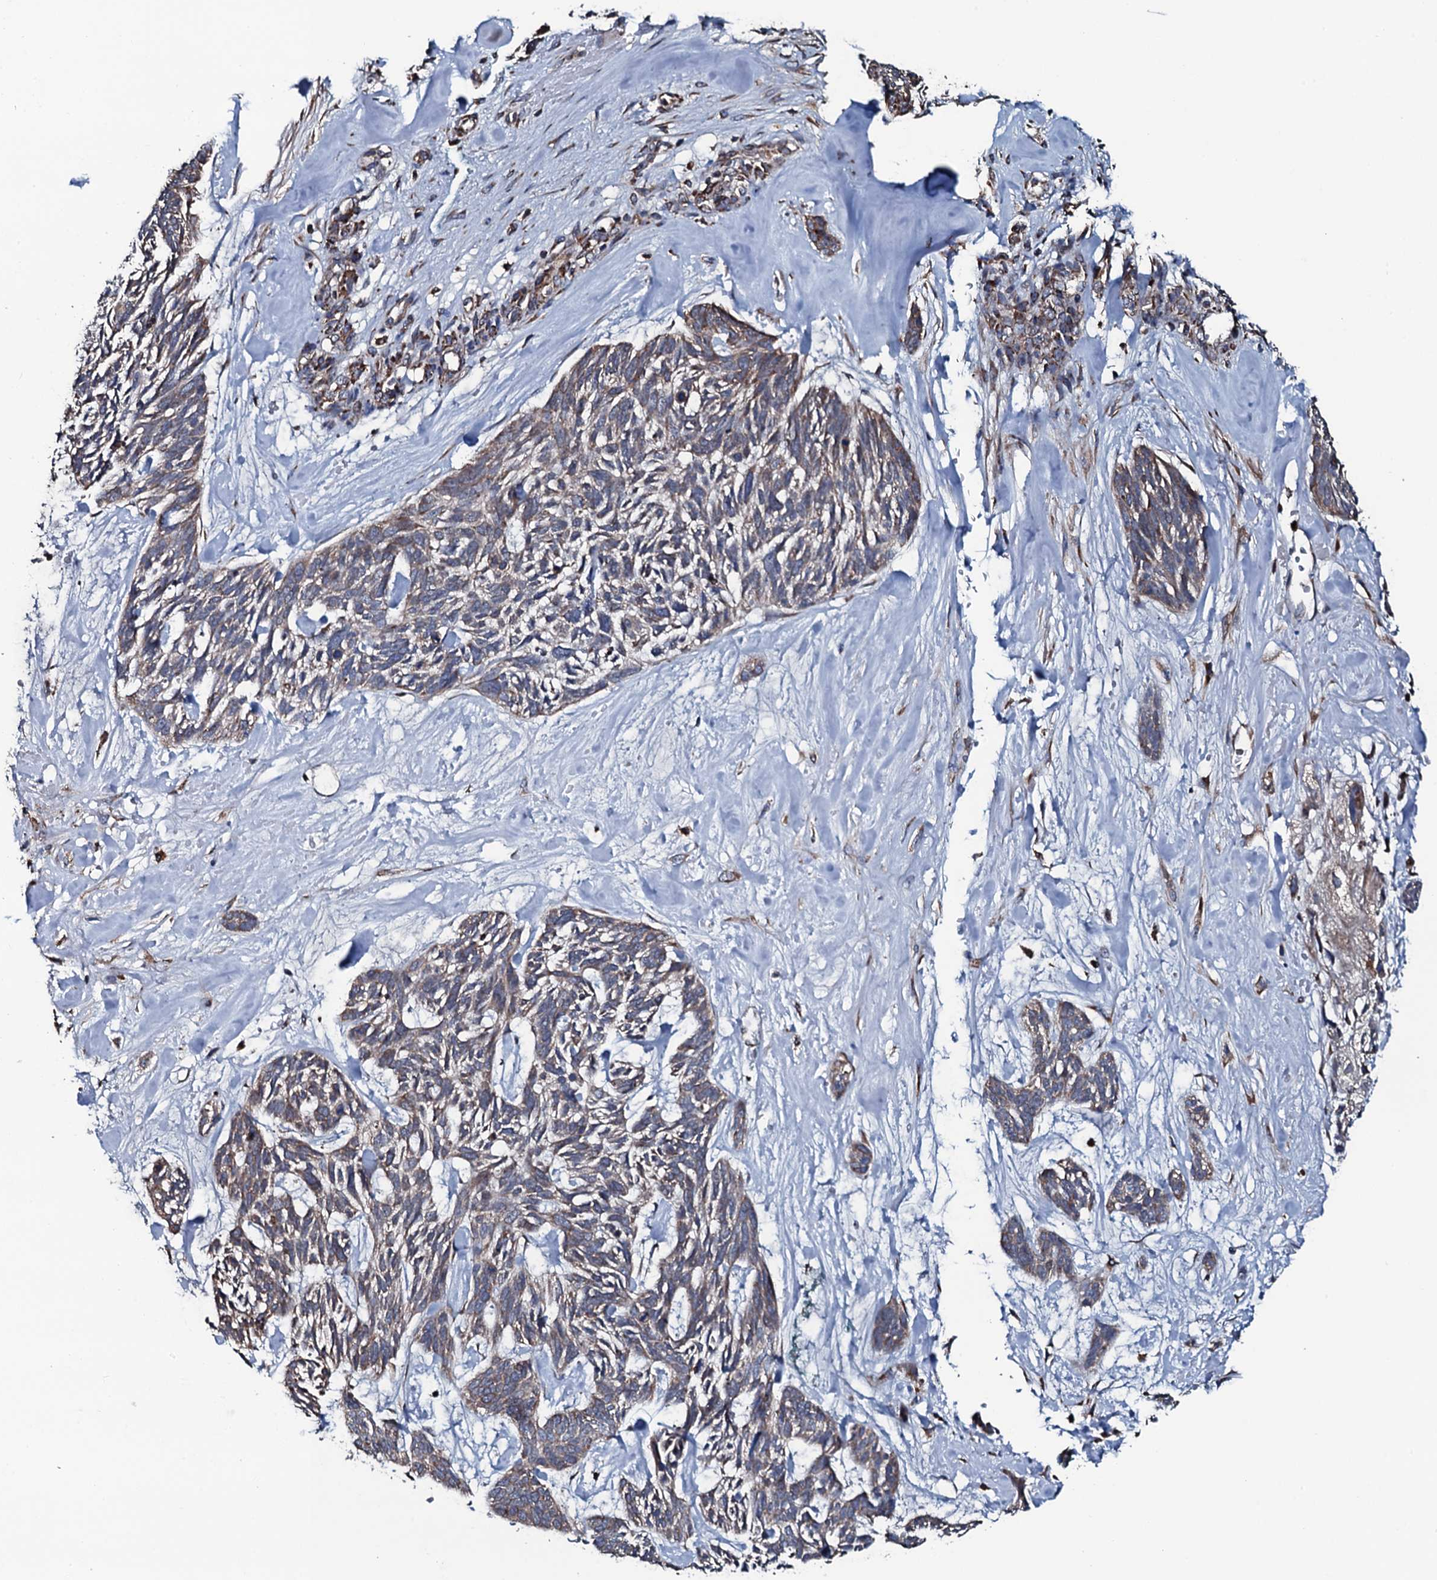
{"staining": {"intensity": "weak", "quantity": "25%-75%", "location": "cytoplasmic/membranous"}, "tissue": "skin cancer", "cell_type": "Tumor cells", "image_type": "cancer", "snomed": [{"axis": "morphology", "description": "Basal cell carcinoma"}, {"axis": "topography", "description": "Skin"}], "caption": "A histopathology image of human skin cancer (basal cell carcinoma) stained for a protein displays weak cytoplasmic/membranous brown staining in tumor cells.", "gene": "RAB12", "patient": {"sex": "male", "age": 88}}